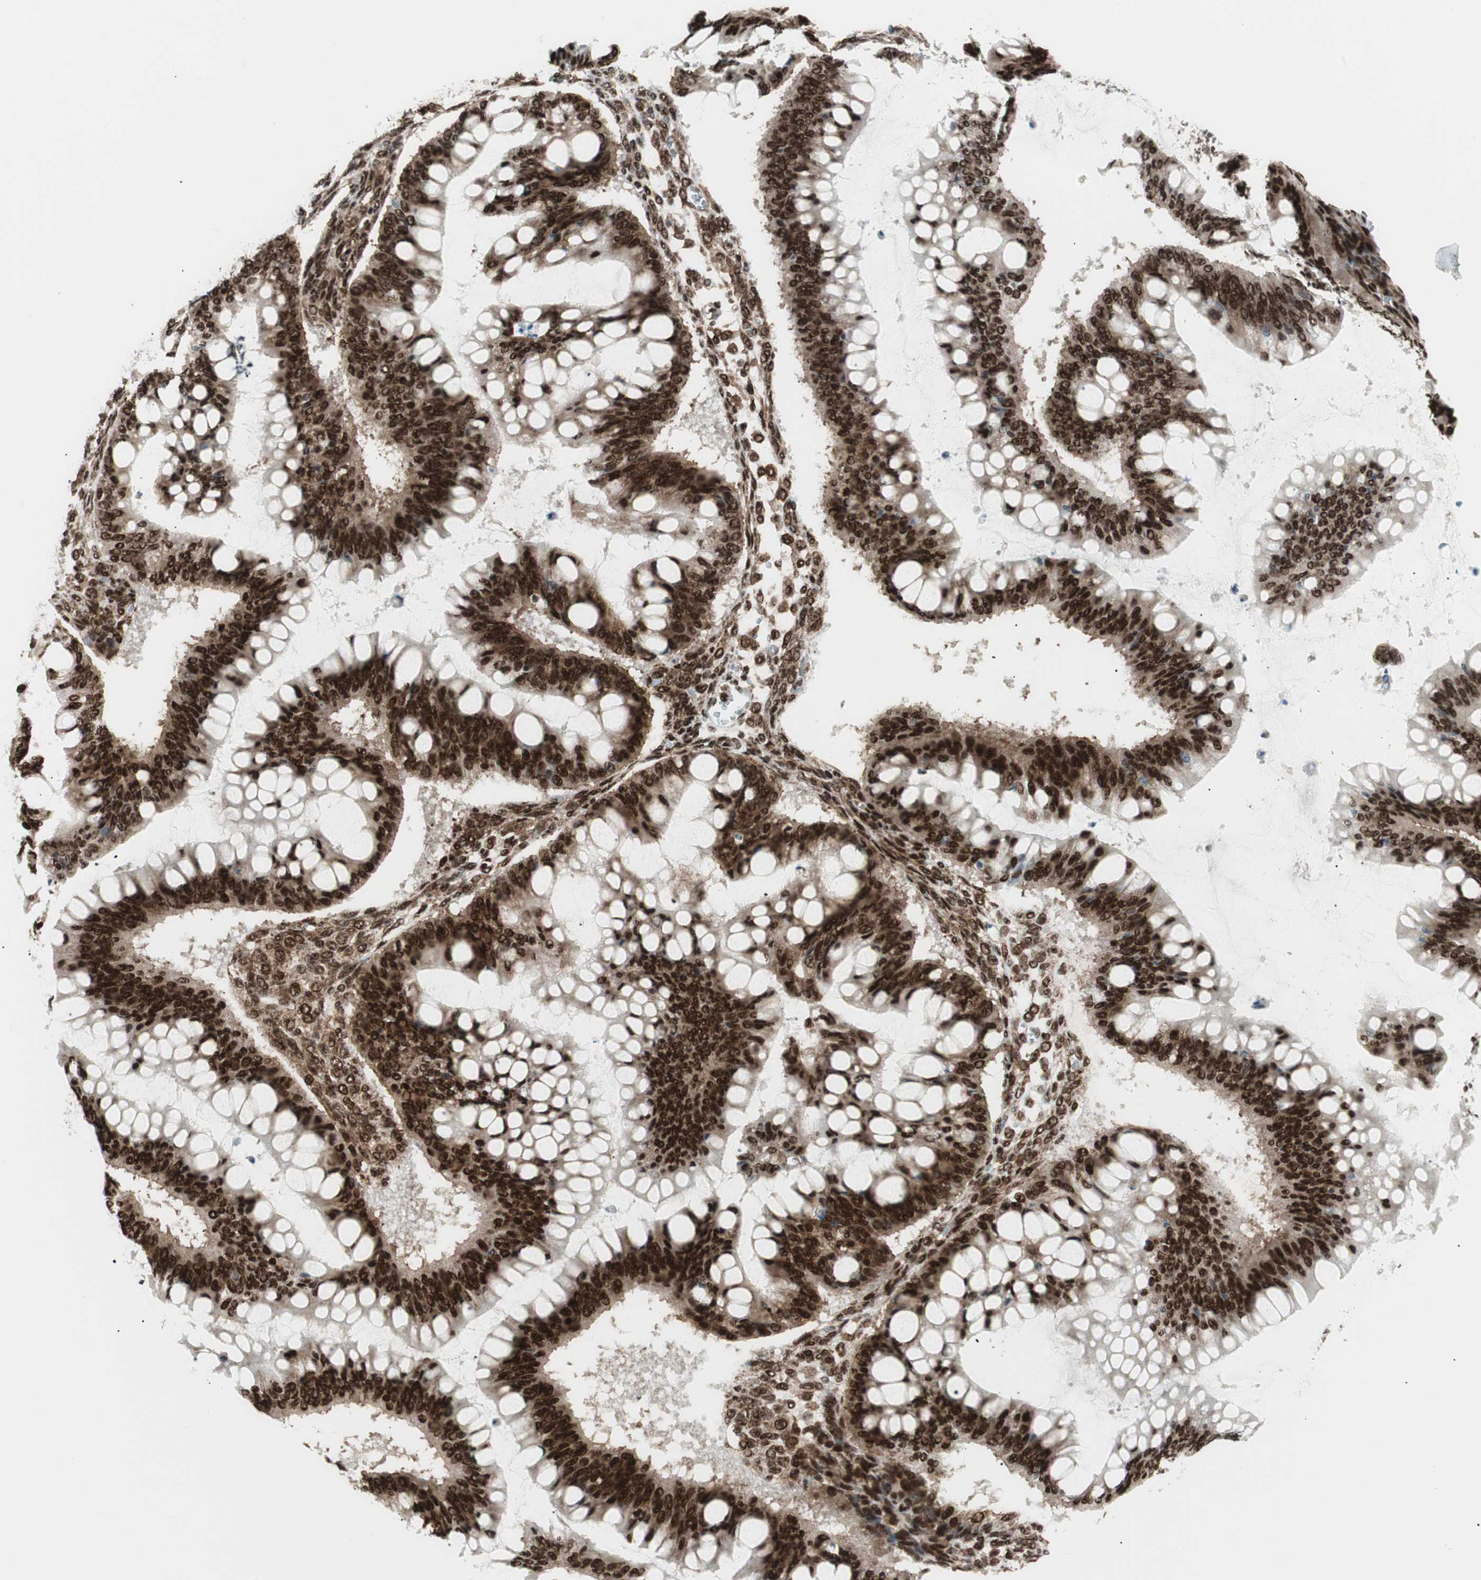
{"staining": {"intensity": "strong", "quantity": ">75%", "location": "cytoplasmic/membranous,nuclear"}, "tissue": "ovarian cancer", "cell_type": "Tumor cells", "image_type": "cancer", "snomed": [{"axis": "morphology", "description": "Cystadenocarcinoma, mucinous, NOS"}, {"axis": "topography", "description": "Ovary"}], "caption": "Protein positivity by immunohistochemistry reveals strong cytoplasmic/membranous and nuclear expression in approximately >75% of tumor cells in mucinous cystadenocarcinoma (ovarian). The protein of interest is shown in brown color, while the nuclei are stained blue.", "gene": "EWSR1", "patient": {"sex": "female", "age": 73}}